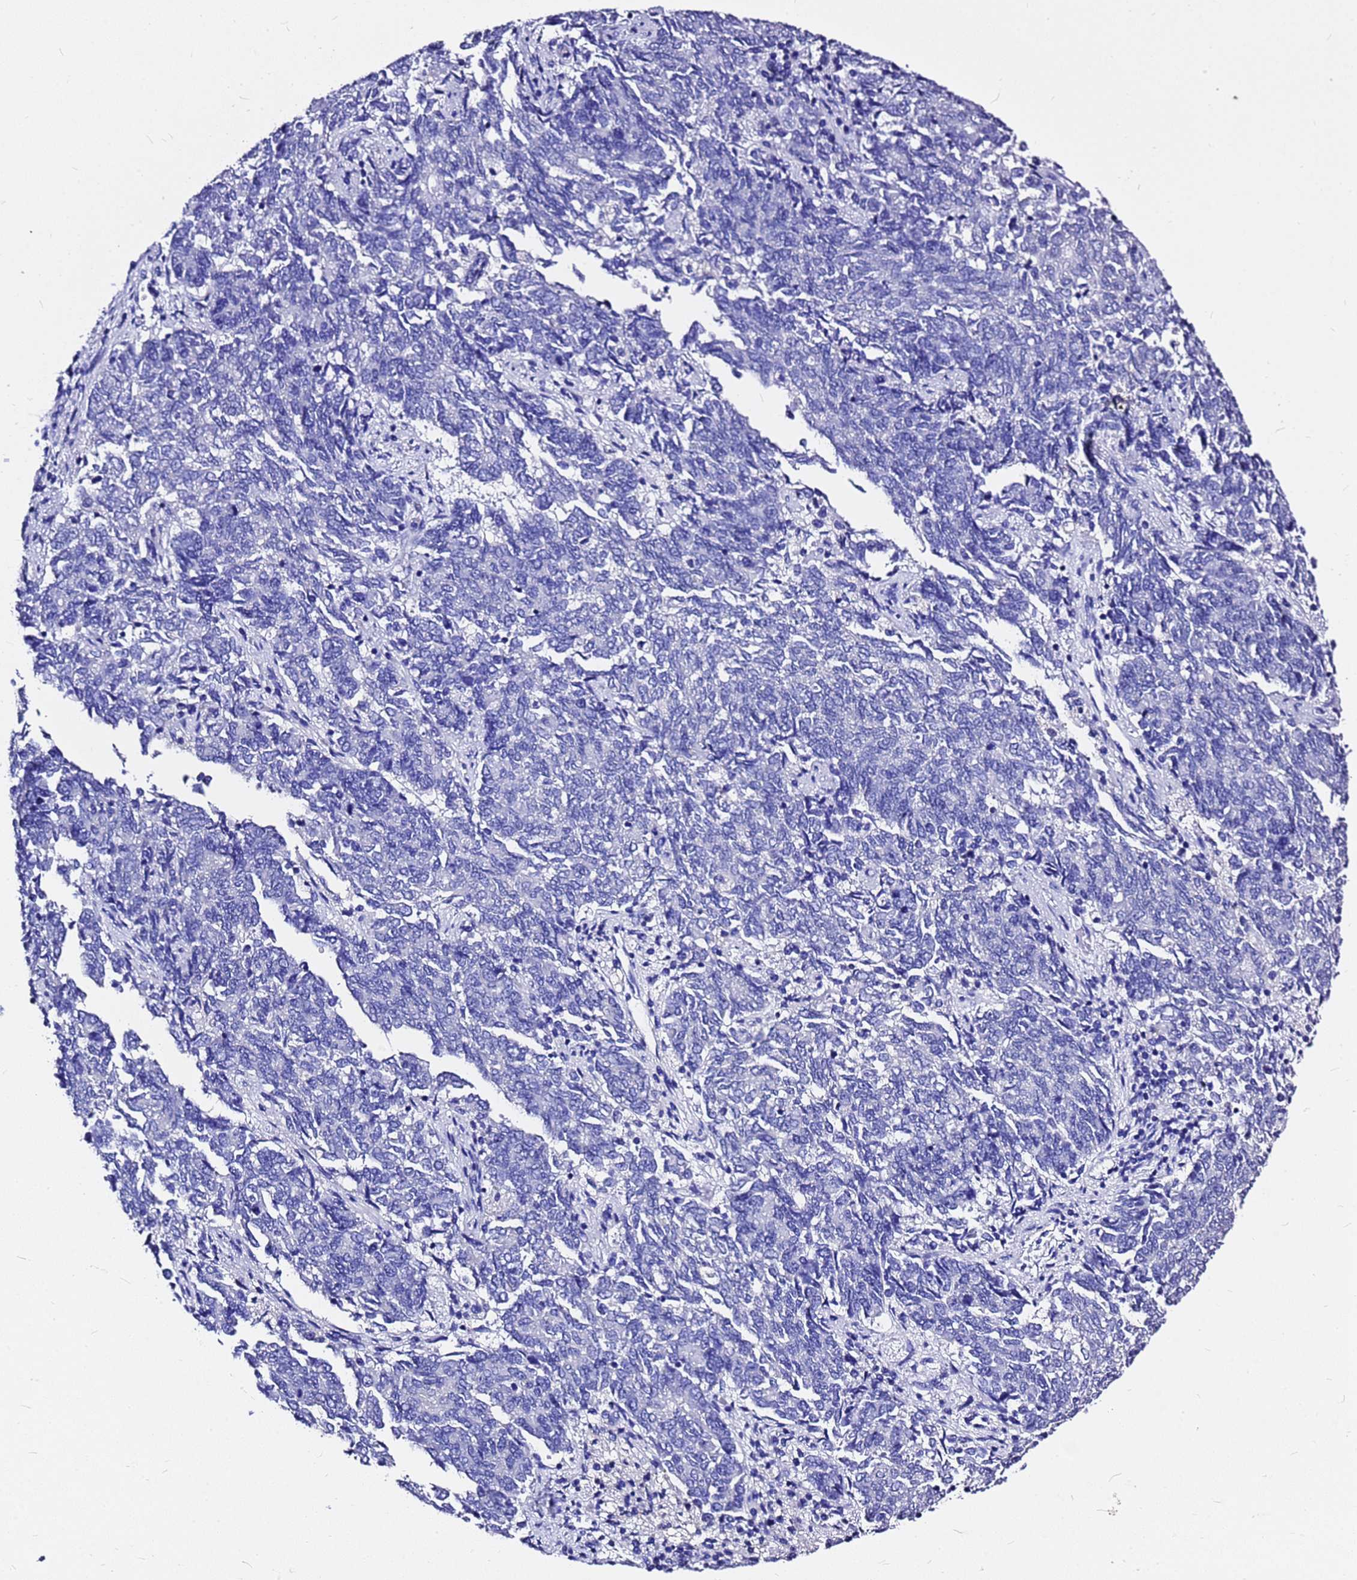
{"staining": {"intensity": "negative", "quantity": "none", "location": "none"}, "tissue": "endometrial cancer", "cell_type": "Tumor cells", "image_type": "cancer", "snomed": [{"axis": "morphology", "description": "Adenocarcinoma, NOS"}, {"axis": "topography", "description": "Endometrium"}], "caption": "An IHC micrograph of endometrial cancer (adenocarcinoma) is shown. There is no staining in tumor cells of endometrial cancer (adenocarcinoma).", "gene": "HERC4", "patient": {"sex": "female", "age": 80}}